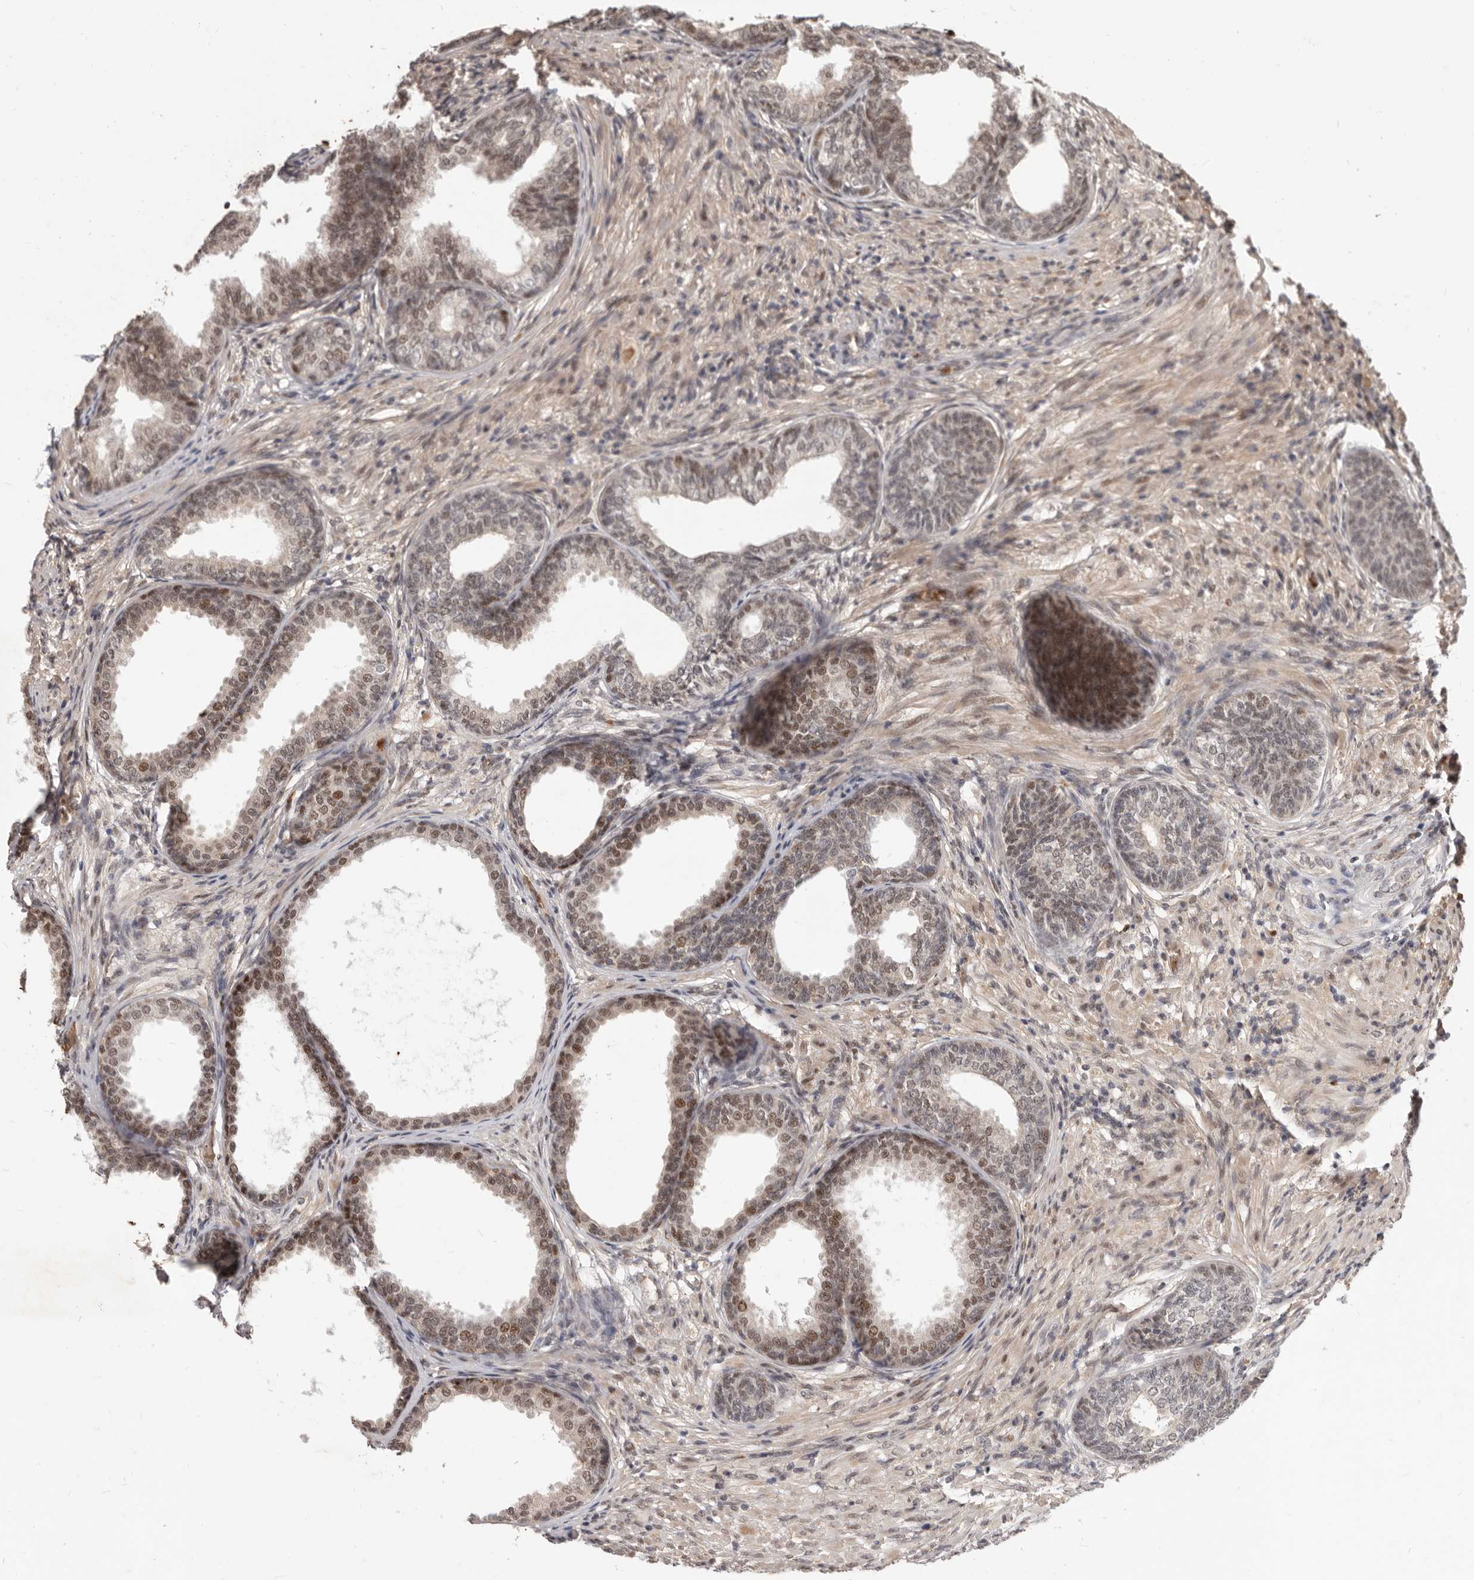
{"staining": {"intensity": "moderate", "quantity": ">75%", "location": "nuclear"}, "tissue": "prostate", "cell_type": "Glandular cells", "image_type": "normal", "snomed": [{"axis": "morphology", "description": "Normal tissue, NOS"}, {"axis": "topography", "description": "Prostate"}], "caption": "DAB immunohistochemical staining of benign human prostate demonstrates moderate nuclear protein positivity in about >75% of glandular cells. Using DAB (3,3'-diaminobenzidine) (brown) and hematoxylin (blue) stains, captured at high magnification using brightfield microscopy.", "gene": "NCOA3", "patient": {"sex": "male", "age": 76}}